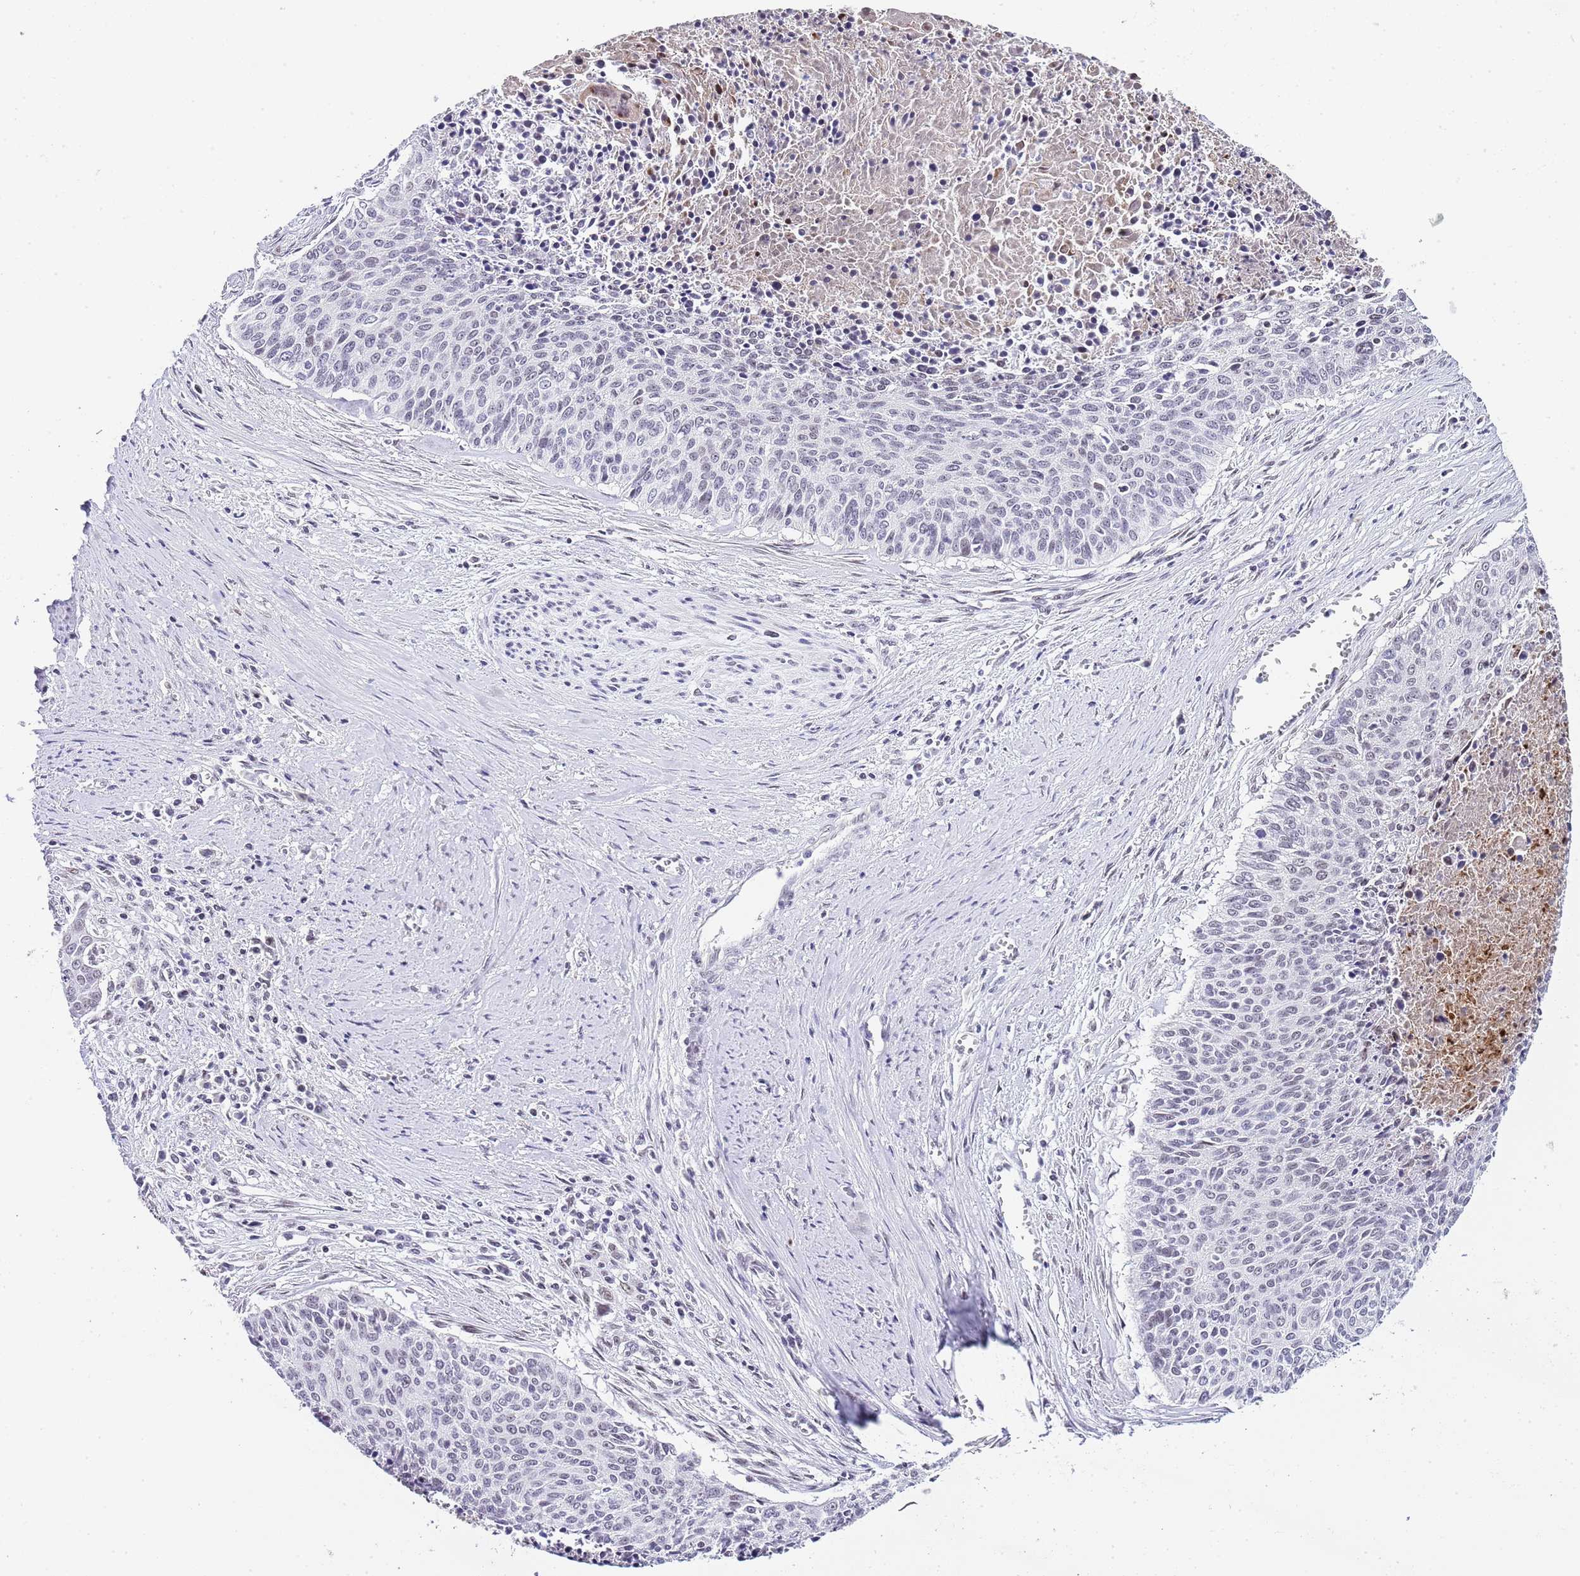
{"staining": {"intensity": "negative", "quantity": "none", "location": "none"}, "tissue": "cervical cancer", "cell_type": "Tumor cells", "image_type": "cancer", "snomed": [{"axis": "morphology", "description": "Squamous cell carcinoma, NOS"}, {"axis": "topography", "description": "Cervix"}], "caption": "High power microscopy photomicrograph of an immunohistochemistry histopathology image of cervical squamous cell carcinoma, revealing no significant positivity in tumor cells.", "gene": "NOP56", "patient": {"sex": "female", "age": 55}}